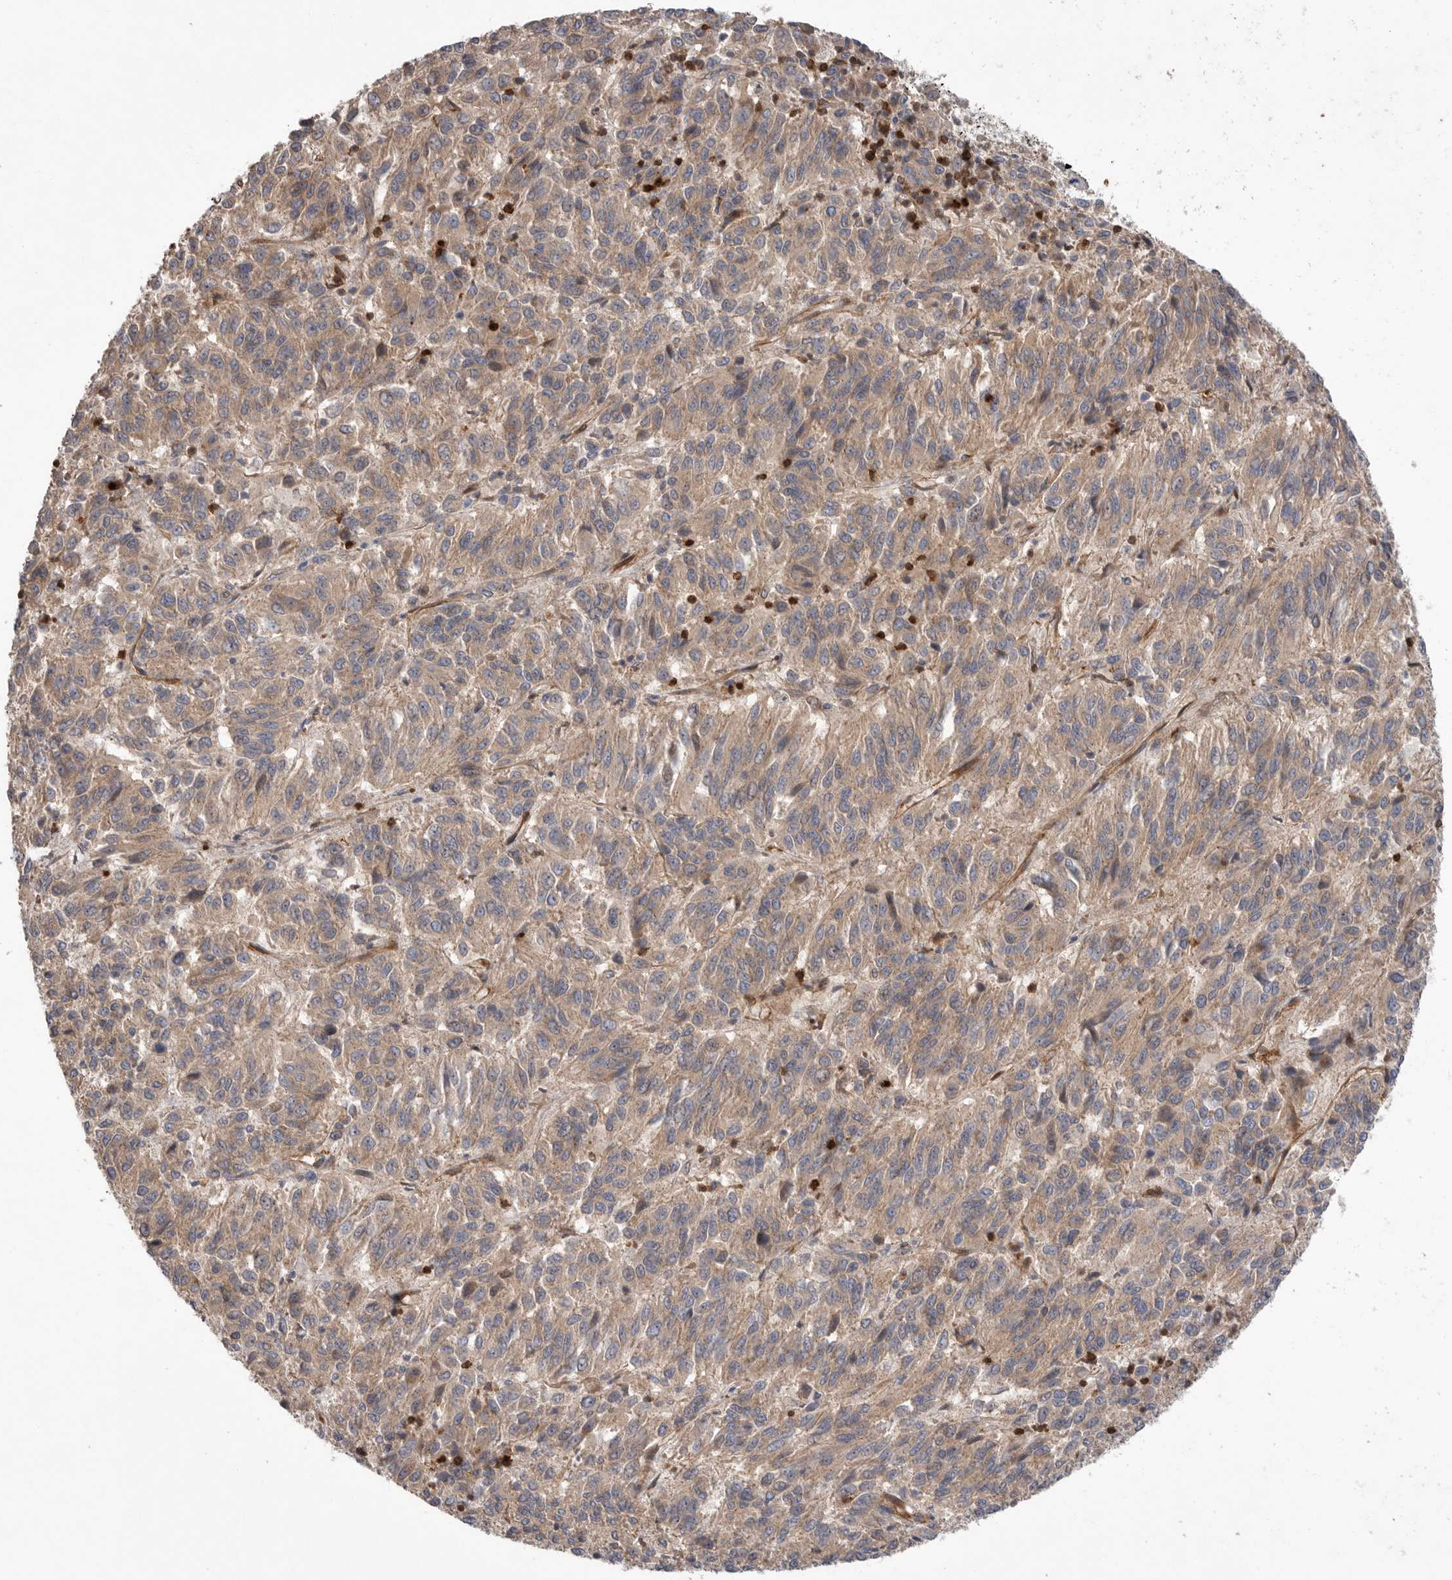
{"staining": {"intensity": "weak", "quantity": "25%-75%", "location": "cytoplasmic/membranous"}, "tissue": "melanoma", "cell_type": "Tumor cells", "image_type": "cancer", "snomed": [{"axis": "morphology", "description": "Malignant melanoma, Metastatic site"}, {"axis": "topography", "description": "Lung"}], "caption": "Melanoma tissue displays weak cytoplasmic/membranous positivity in approximately 25%-75% of tumor cells, visualized by immunohistochemistry.", "gene": "PRKCH", "patient": {"sex": "male", "age": 64}}